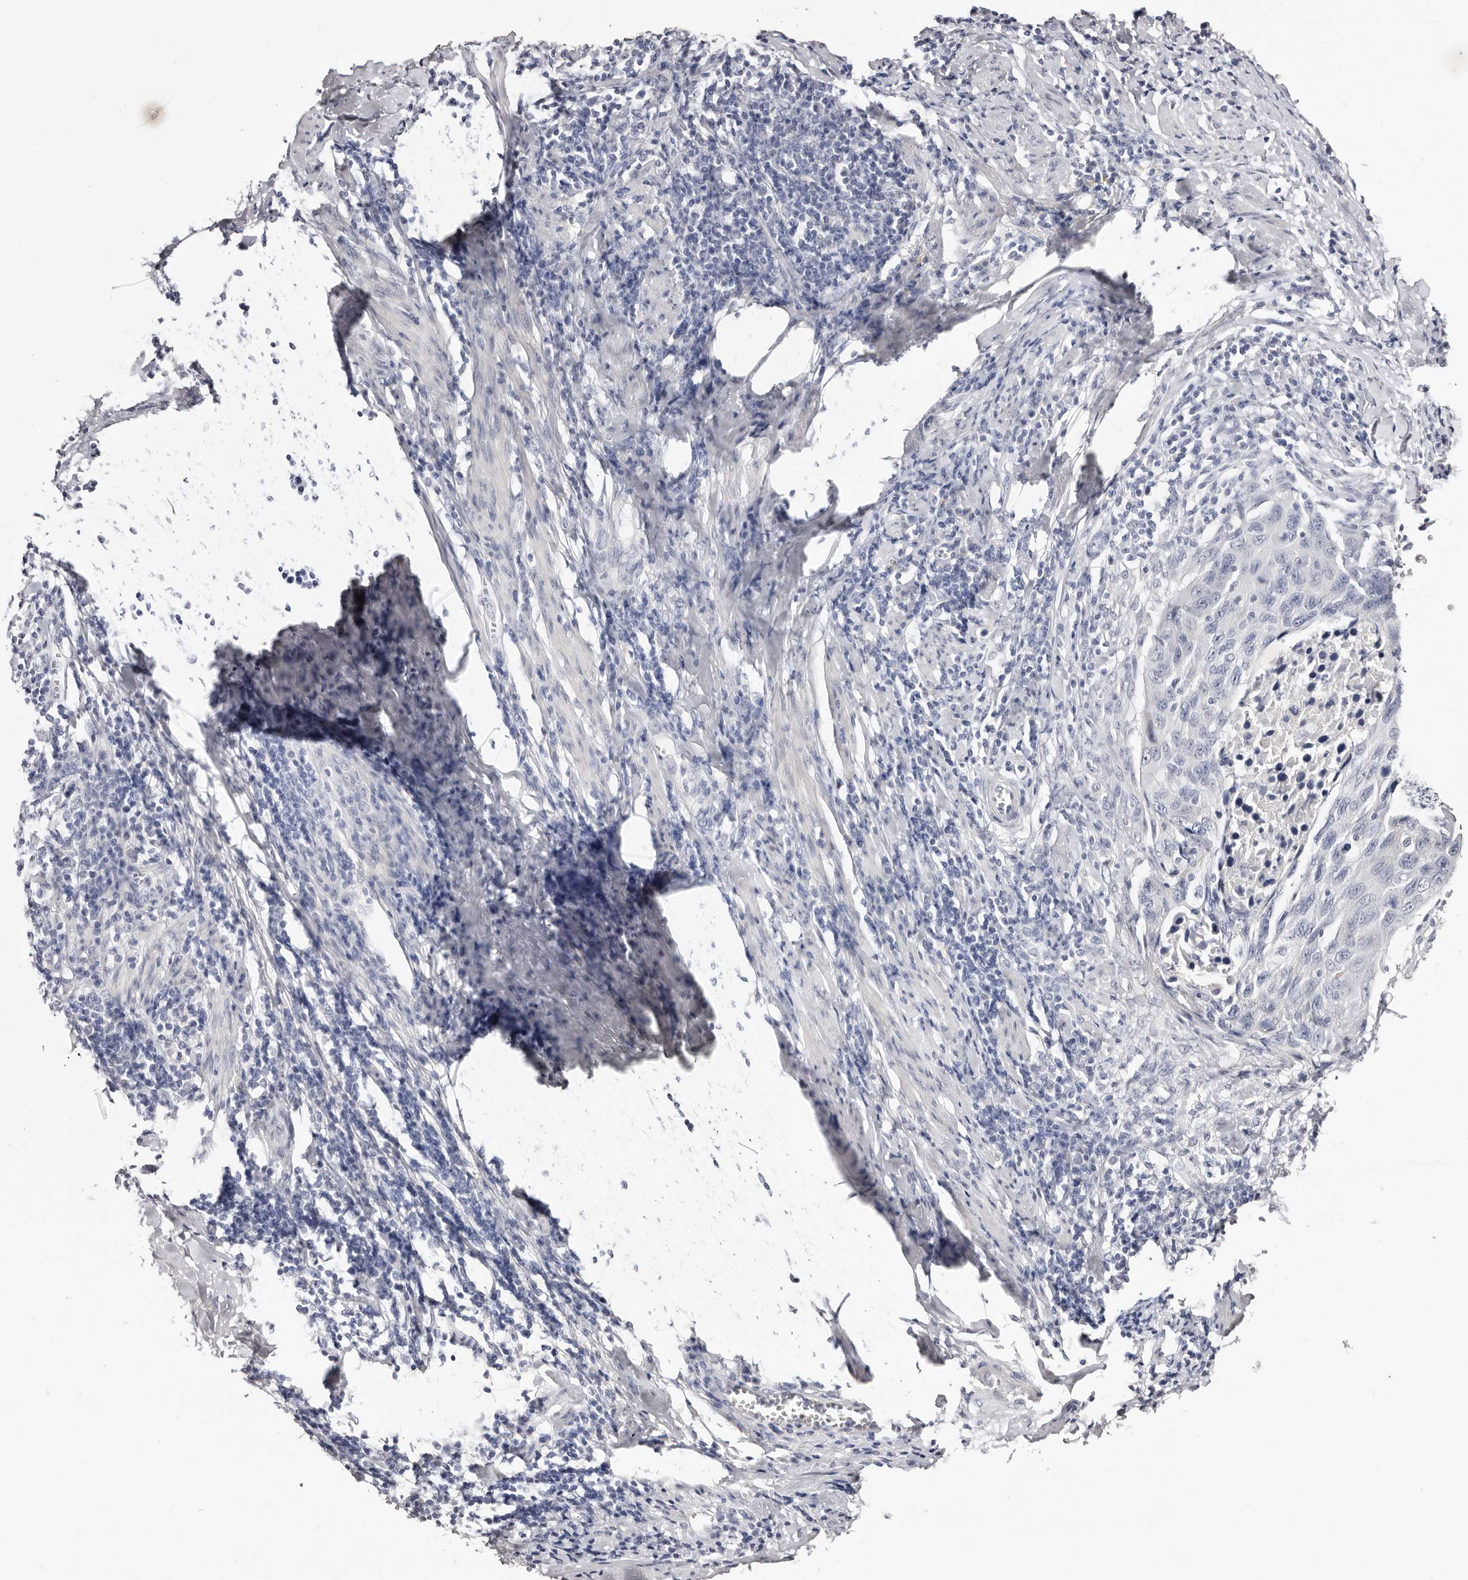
{"staining": {"intensity": "negative", "quantity": "none", "location": "none"}, "tissue": "cervical cancer", "cell_type": "Tumor cells", "image_type": "cancer", "snomed": [{"axis": "morphology", "description": "Squamous cell carcinoma, NOS"}, {"axis": "topography", "description": "Cervix"}], "caption": "Human cervical squamous cell carcinoma stained for a protein using immunohistochemistry (IHC) exhibits no staining in tumor cells.", "gene": "AKNAD1", "patient": {"sex": "female", "age": 53}}